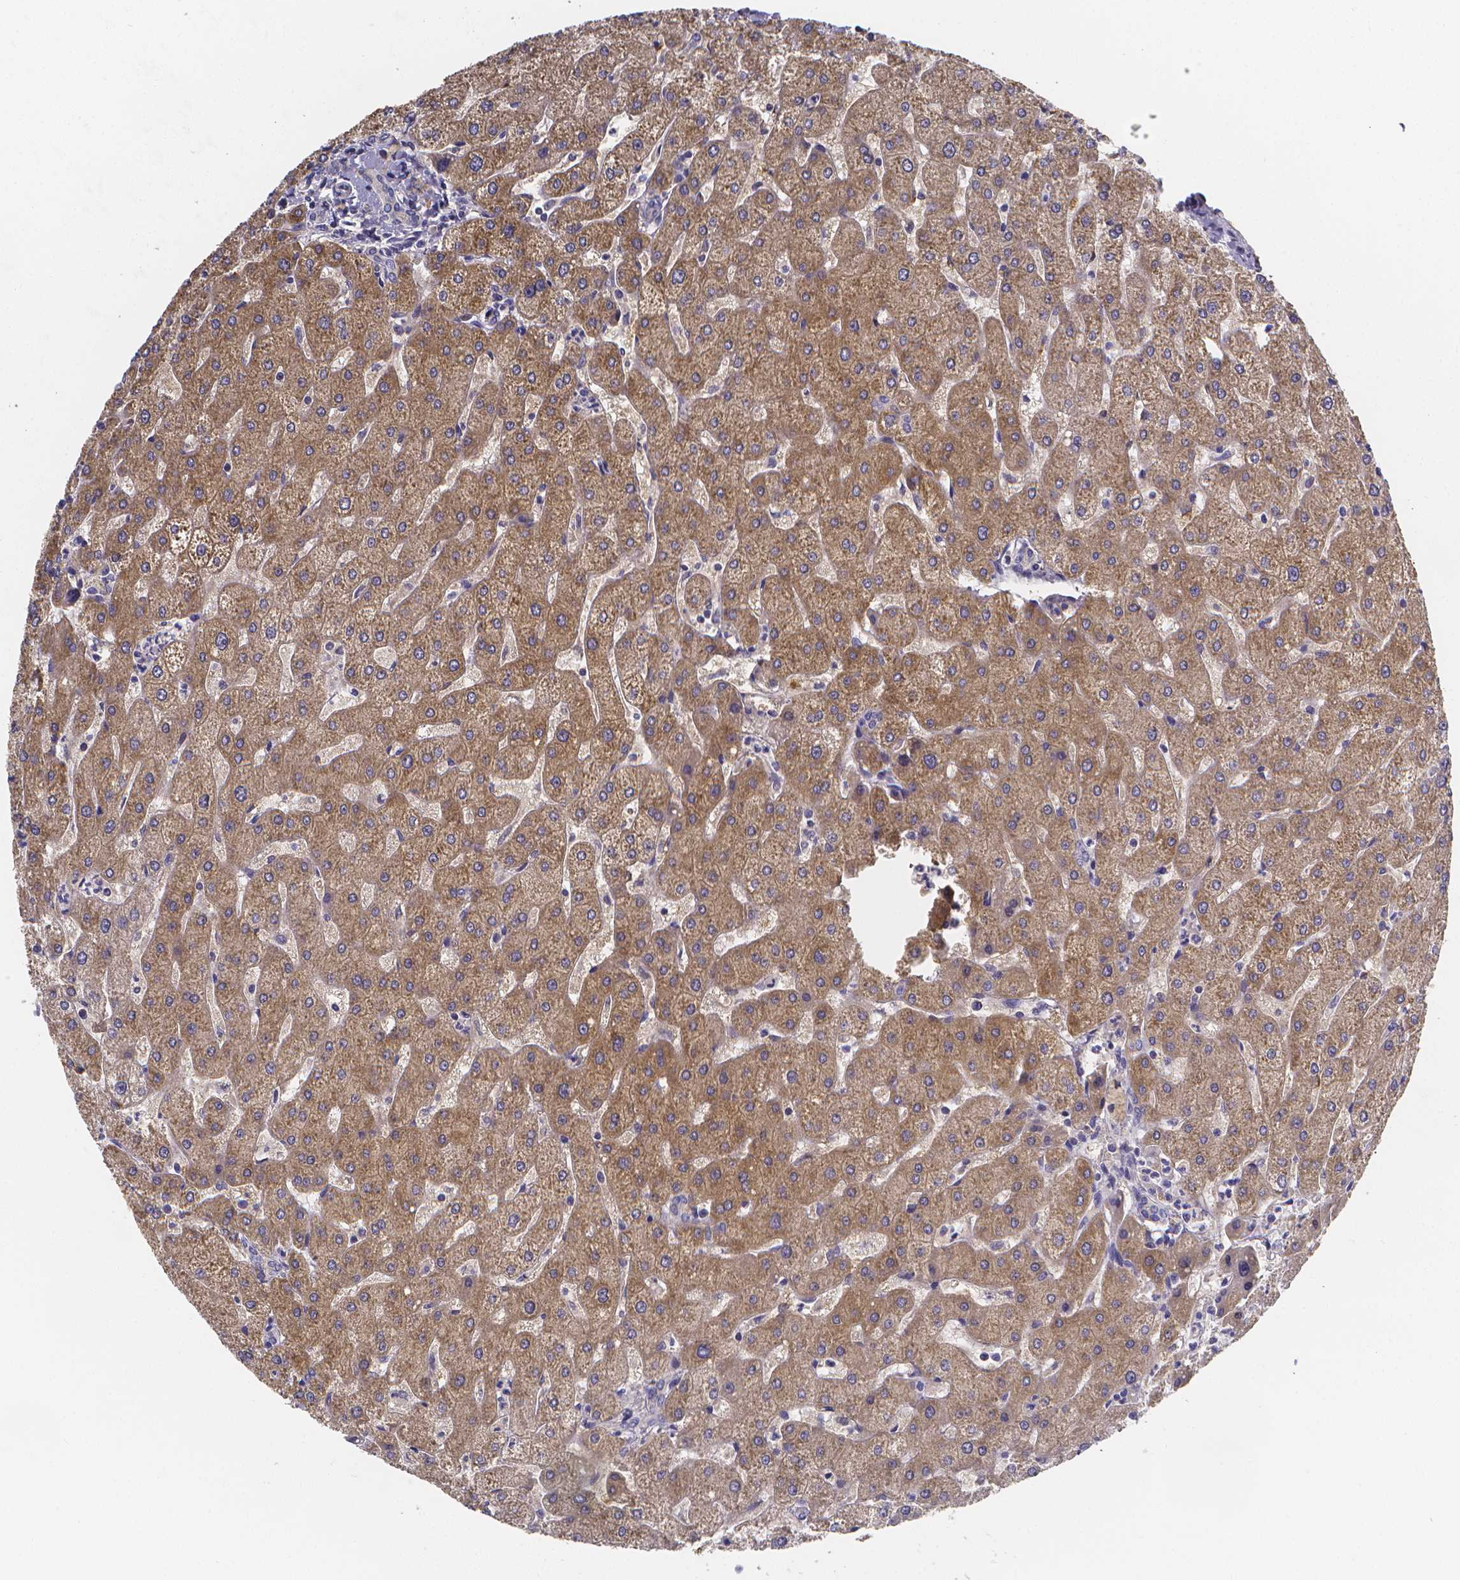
{"staining": {"intensity": "negative", "quantity": "none", "location": "none"}, "tissue": "liver", "cell_type": "Cholangiocytes", "image_type": "normal", "snomed": [{"axis": "morphology", "description": "Normal tissue, NOS"}, {"axis": "topography", "description": "Liver"}], "caption": "This is an IHC photomicrograph of benign human liver. There is no staining in cholangiocytes.", "gene": "PAH", "patient": {"sex": "male", "age": 67}}